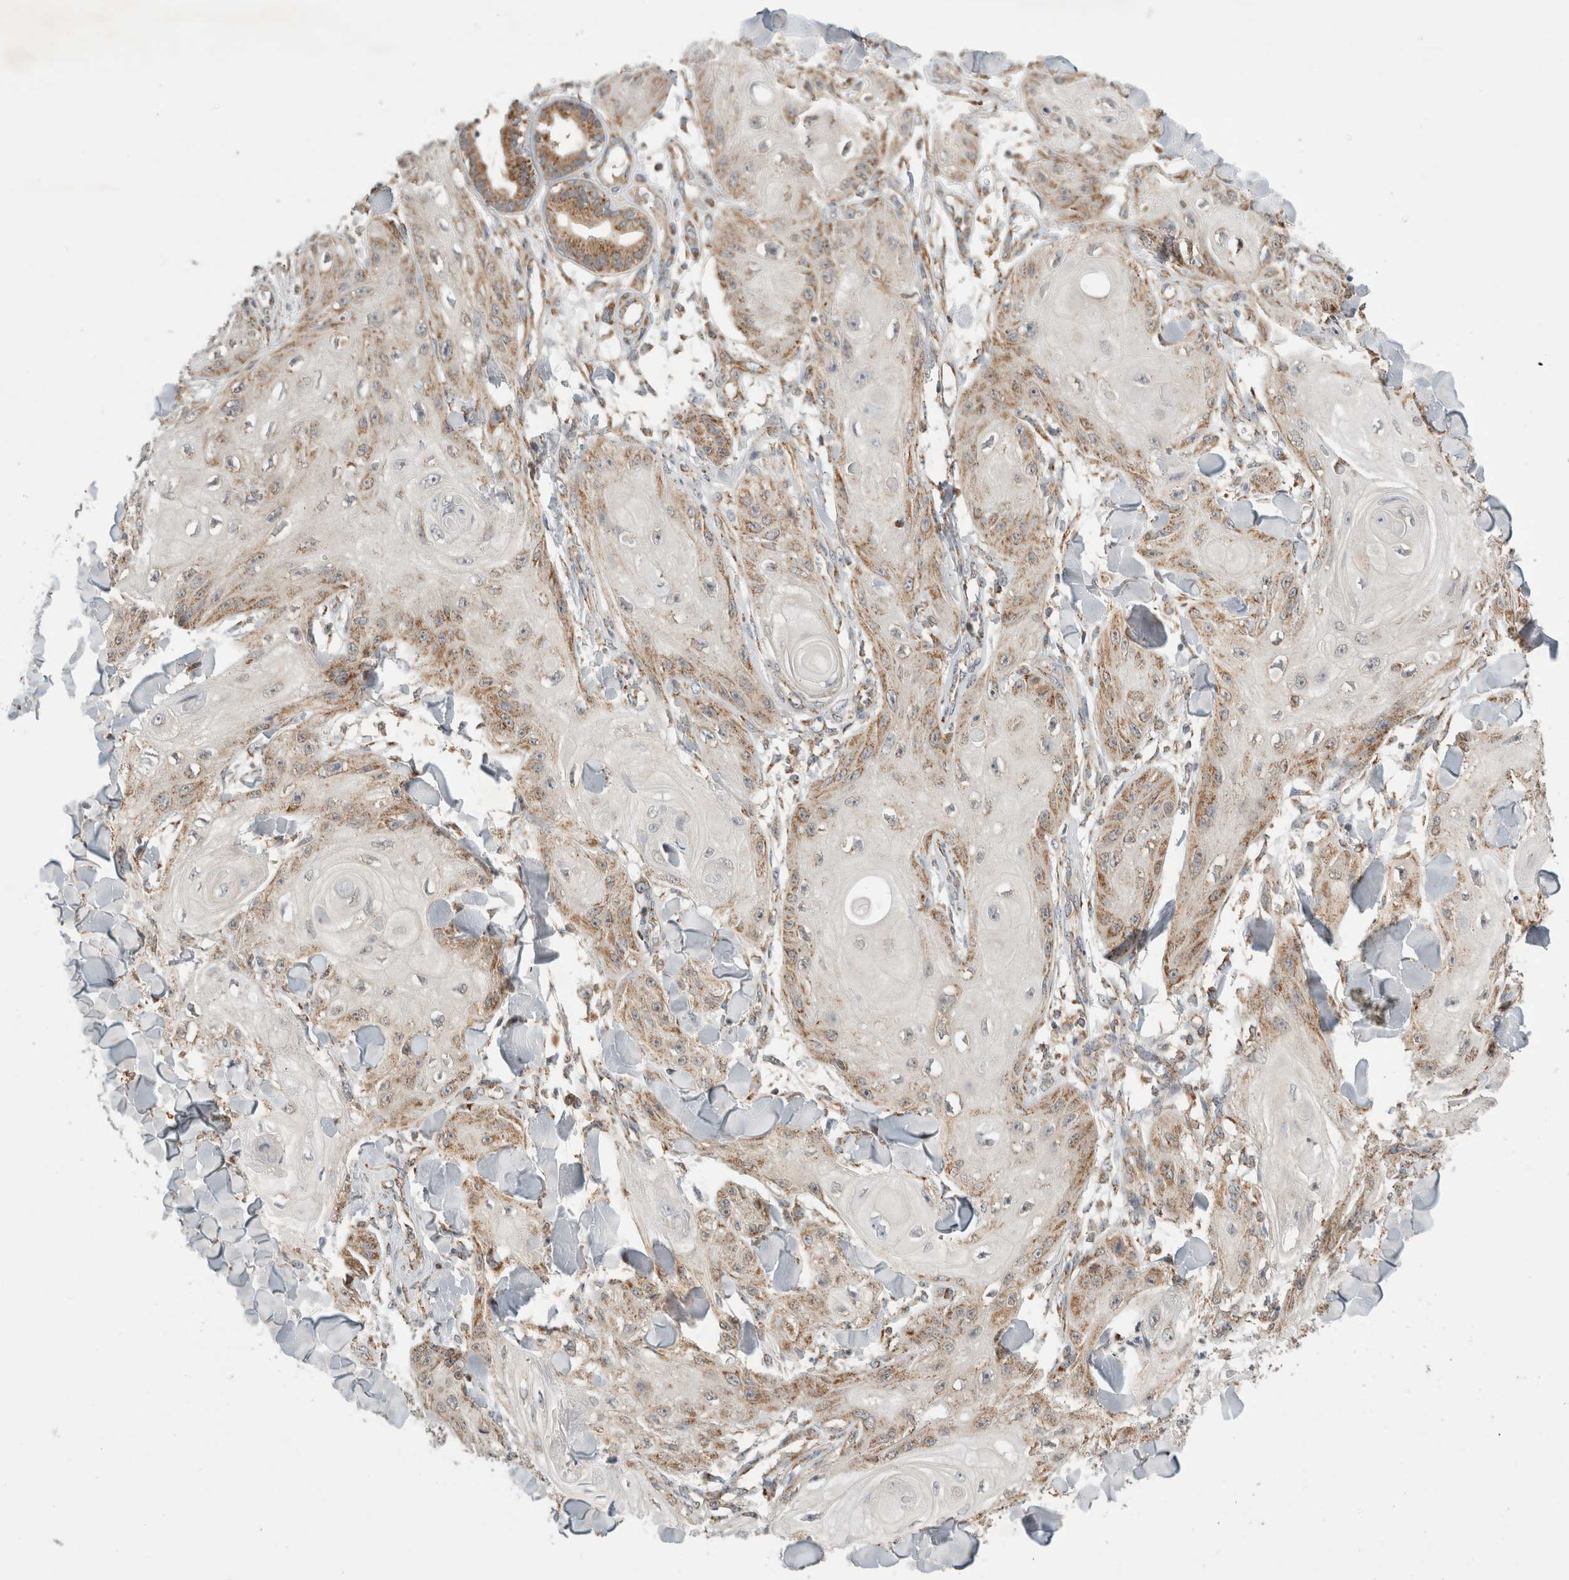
{"staining": {"intensity": "moderate", "quantity": "25%-75%", "location": "cytoplasmic/membranous"}, "tissue": "skin cancer", "cell_type": "Tumor cells", "image_type": "cancer", "snomed": [{"axis": "morphology", "description": "Squamous cell carcinoma, NOS"}, {"axis": "topography", "description": "Skin"}], "caption": "Brown immunohistochemical staining in human skin cancer (squamous cell carcinoma) demonstrates moderate cytoplasmic/membranous staining in approximately 25%-75% of tumor cells.", "gene": "AMPD1", "patient": {"sex": "male", "age": 74}}